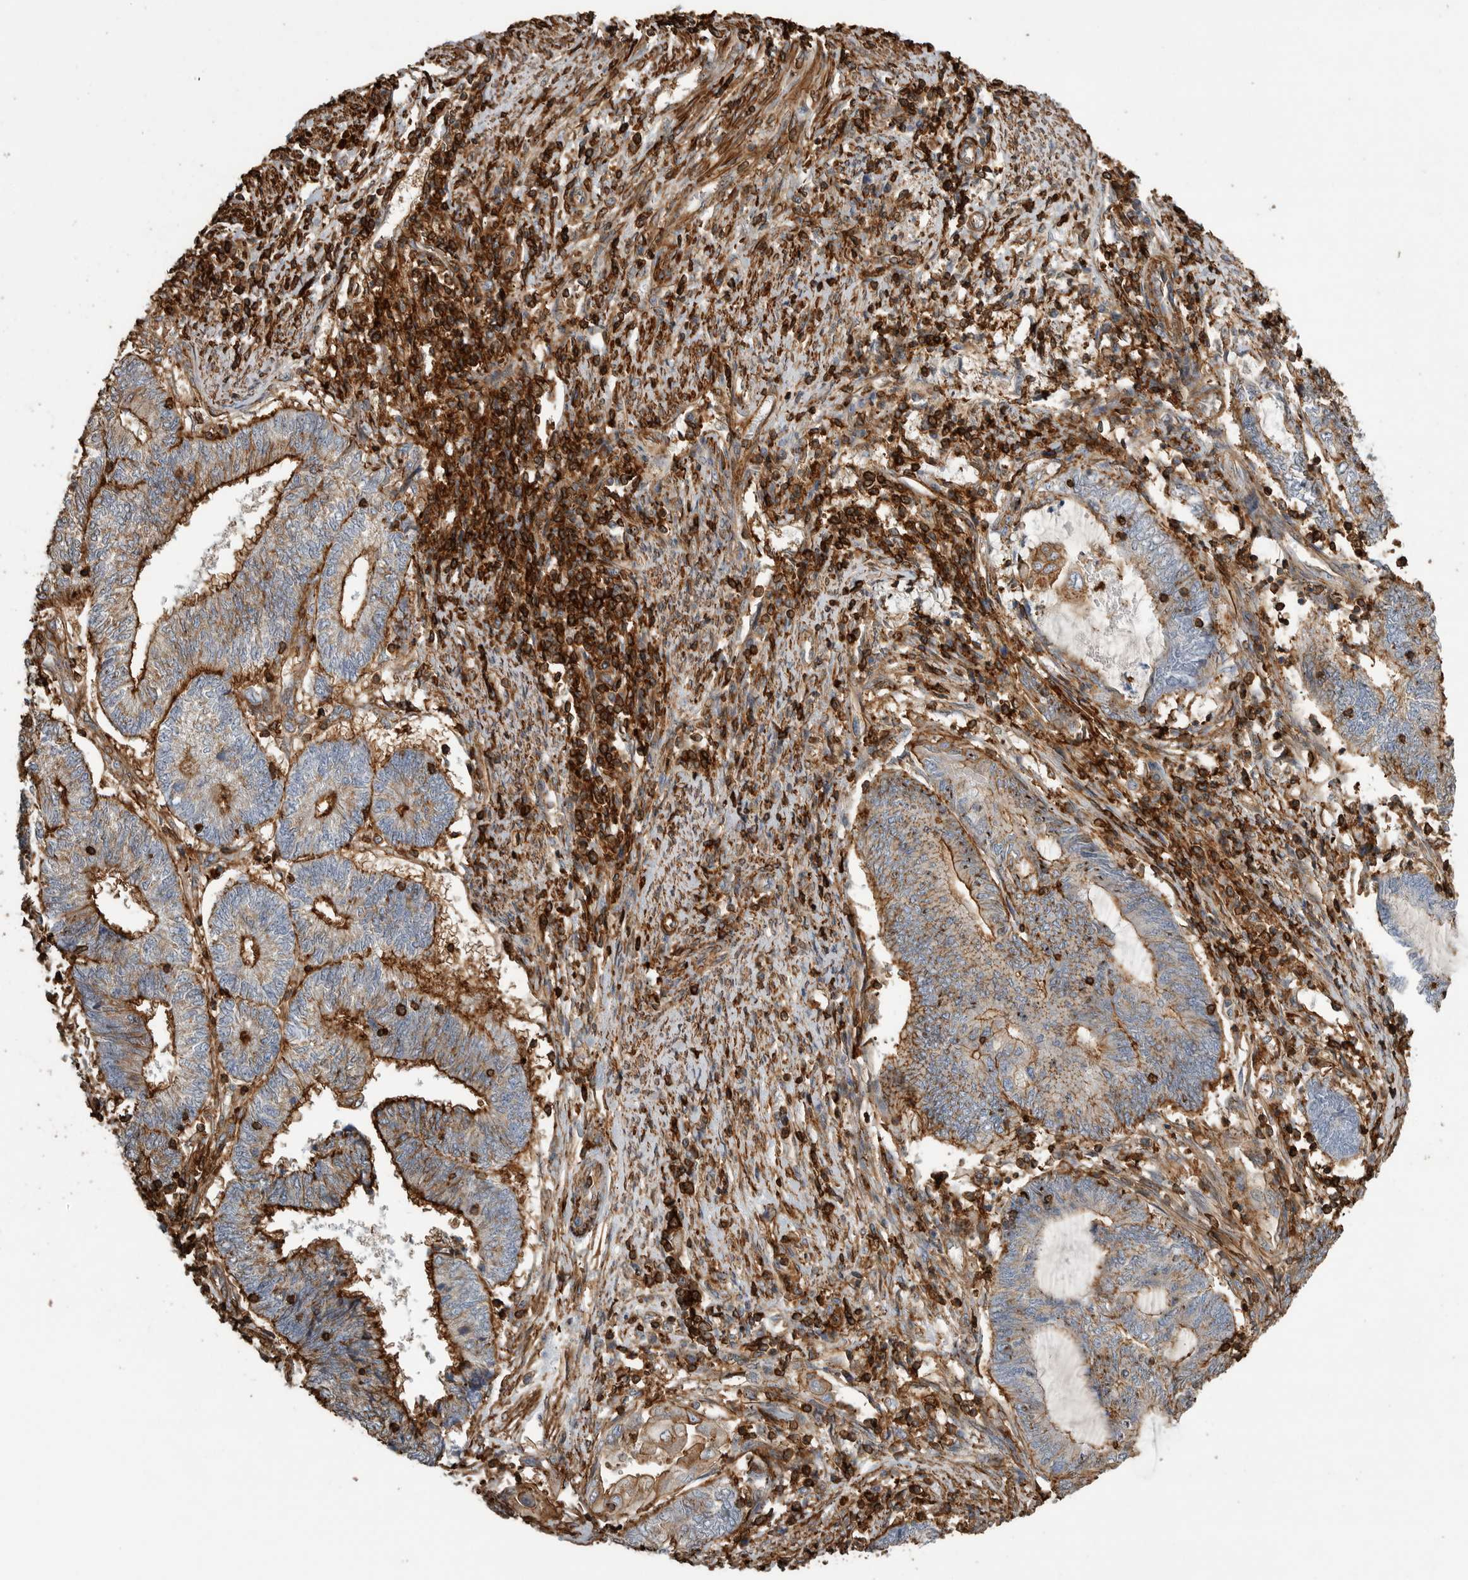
{"staining": {"intensity": "strong", "quantity": "25%-75%", "location": "cytoplasmic/membranous"}, "tissue": "endometrial cancer", "cell_type": "Tumor cells", "image_type": "cancer", "snomed": [{"axis": "morphology", "description": "Adenocarcinoma, NOS"}, {"axis": "topography", "description": "Uterus"}, {"axis": "topography", "description": "Endometrium"}], "caption": "Endometrial cancer stained with a protein marker shows strong staining in tumor cells.", "gene": "GPER1", "patient": {"sex": "female", "age": 70}}